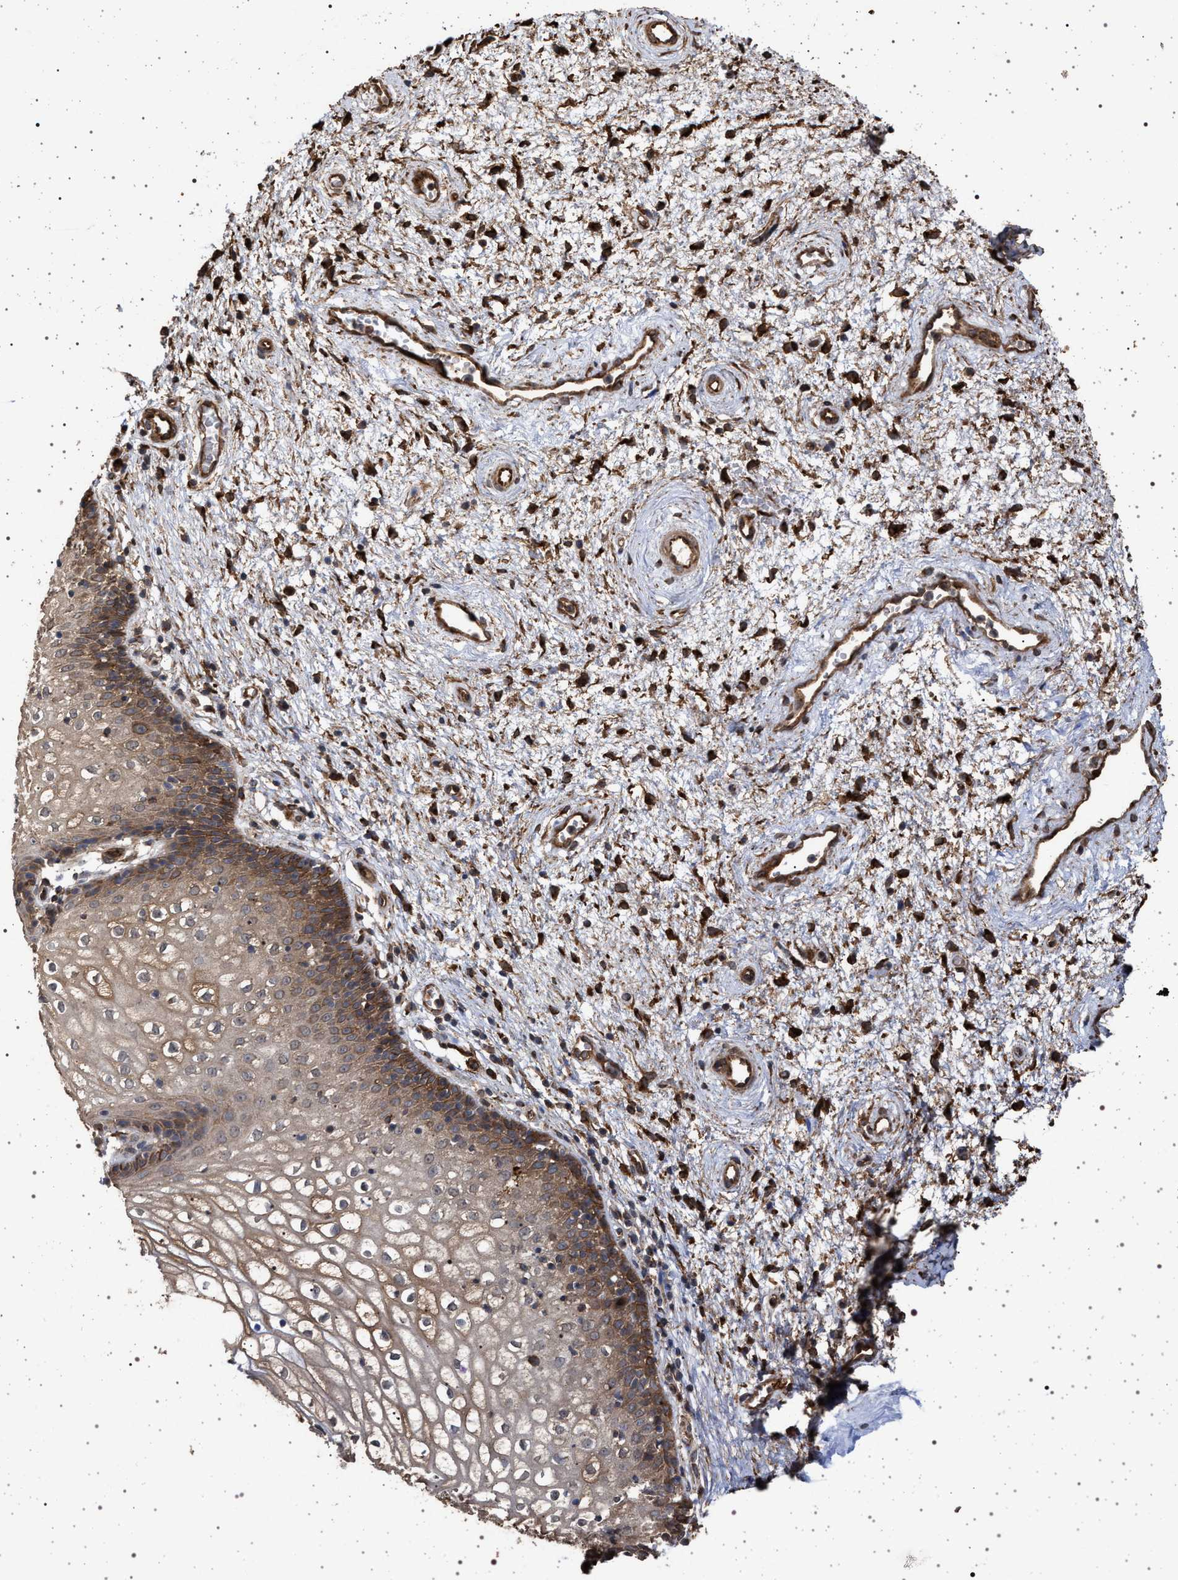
{"staining": {"intensity": "moderate", "quantity": ">75%", "location": "cytoplasmic/membranous"}, "tissue": "vagina", "cell_type": "Squamous epithelial cells", "image_type": "normal", "snomed": [{"axis": "morphology", "description": "Normal tissue, NOS"}, {"axis": "topography", "description": "Vagina"}], "caption": "Benign vagina was stained to show a protein in brown. There is medium levels of moderate cytoplasmic/membranous positivity in about >75% of squamous epithelial cells.", "gene": "IFT20", "patient": {"sex": "female", "age": 34}}